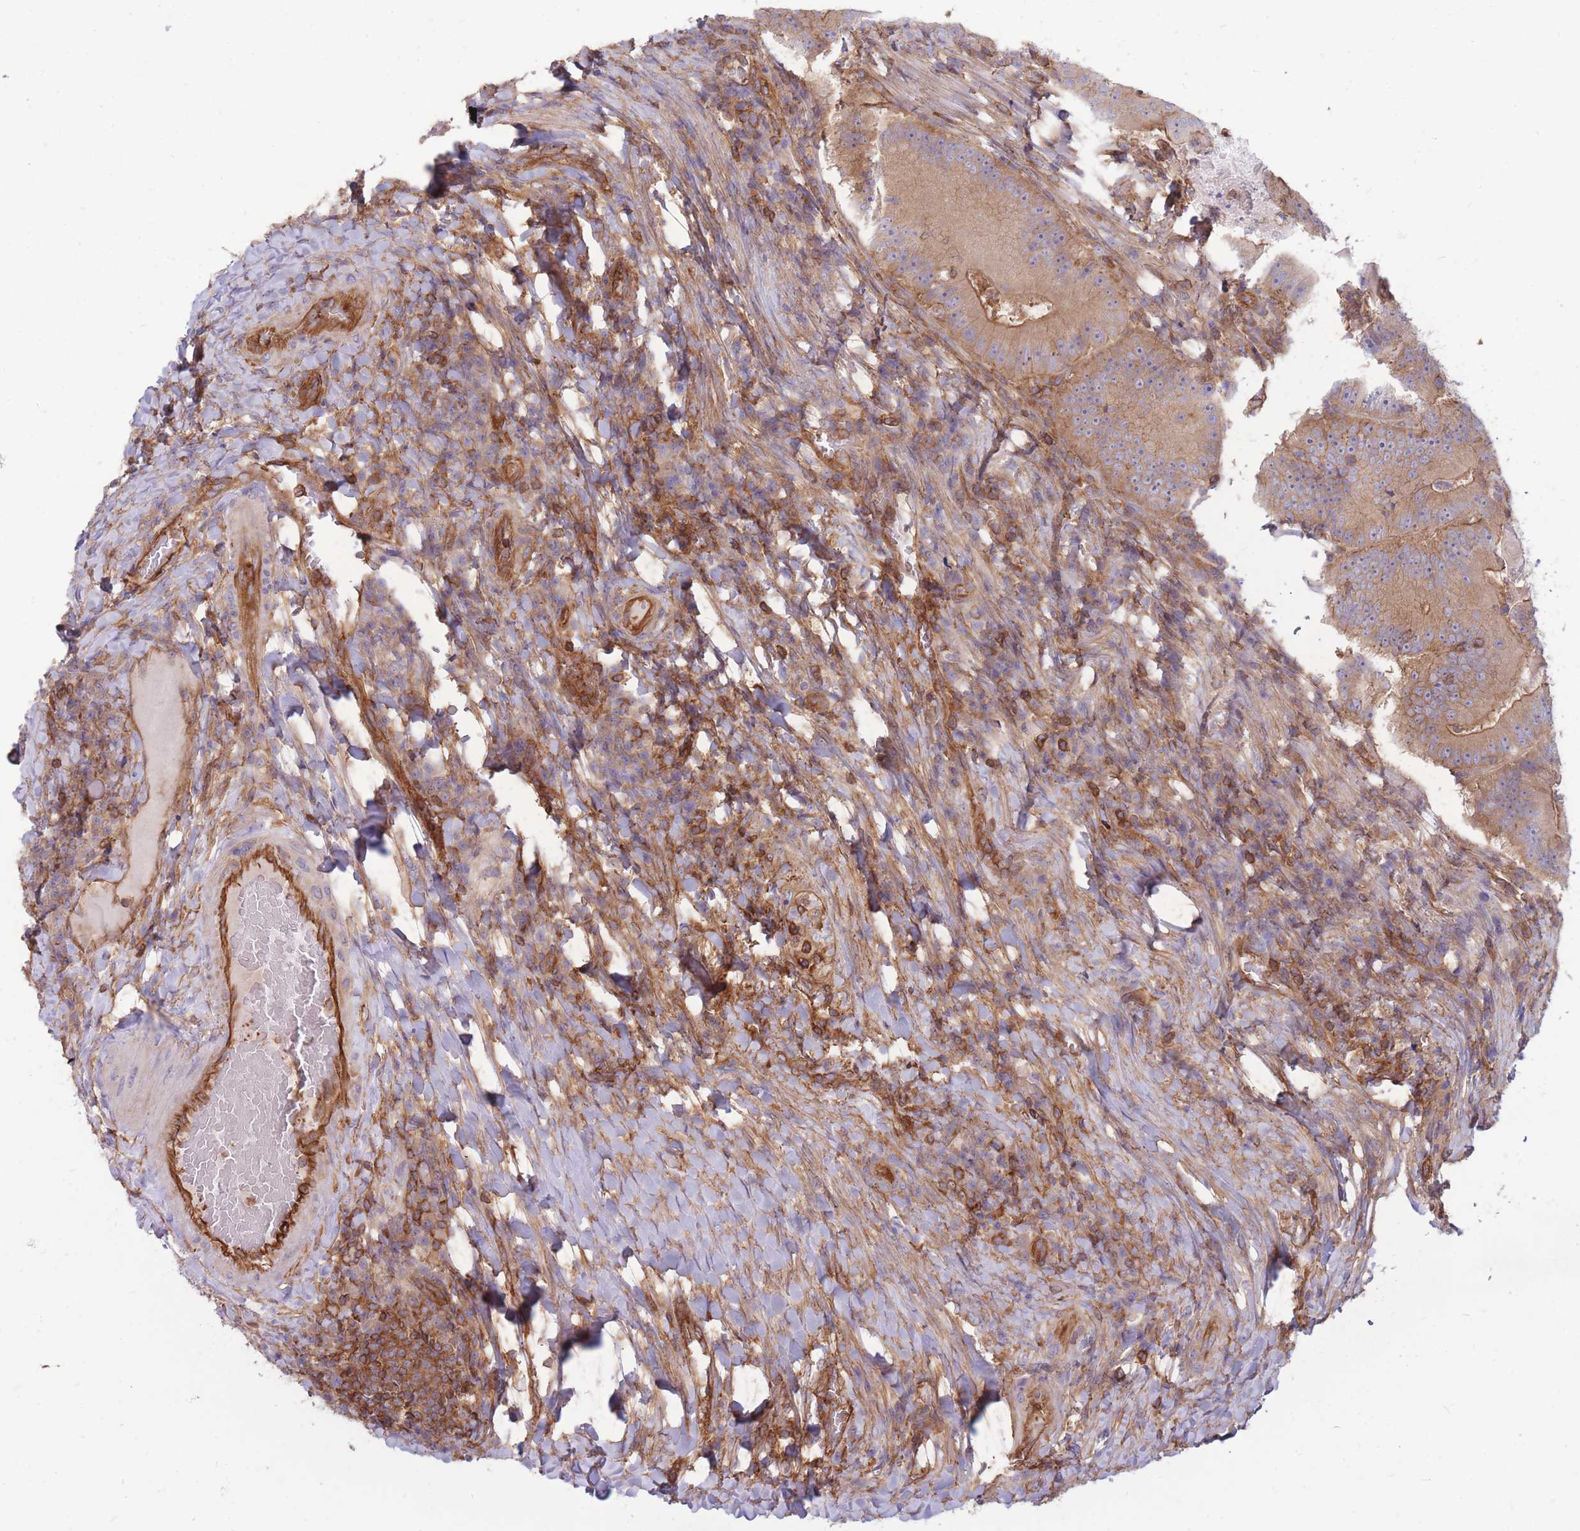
{"staining": {"intensity": "moderate", "quantity": ">75%", "location": "cytoplasmic/membranous"}, "tissue": "colorectal cancer", "cell_type": "Tumor cells", "image_type": "cancer", "snomed": [{"axis": "morphology", "description": "Adenocarcinoma, NOS"}, {"axis": "topography", "description": "Colon"}], "caption": "Moderate cytoplasmic/membranous expression is seen in approximately >75% of tumor cells in colorectal adenocarcinoma. The staining was performed using DAB (3,3'-diaminobenzidine) to visualize the protein expression in brown, while the nuclei were stained in blue with hematoxylin (Magnification: 20x).", "gene": "GGA1", "patient": {"sex": "female", "age": 86}}